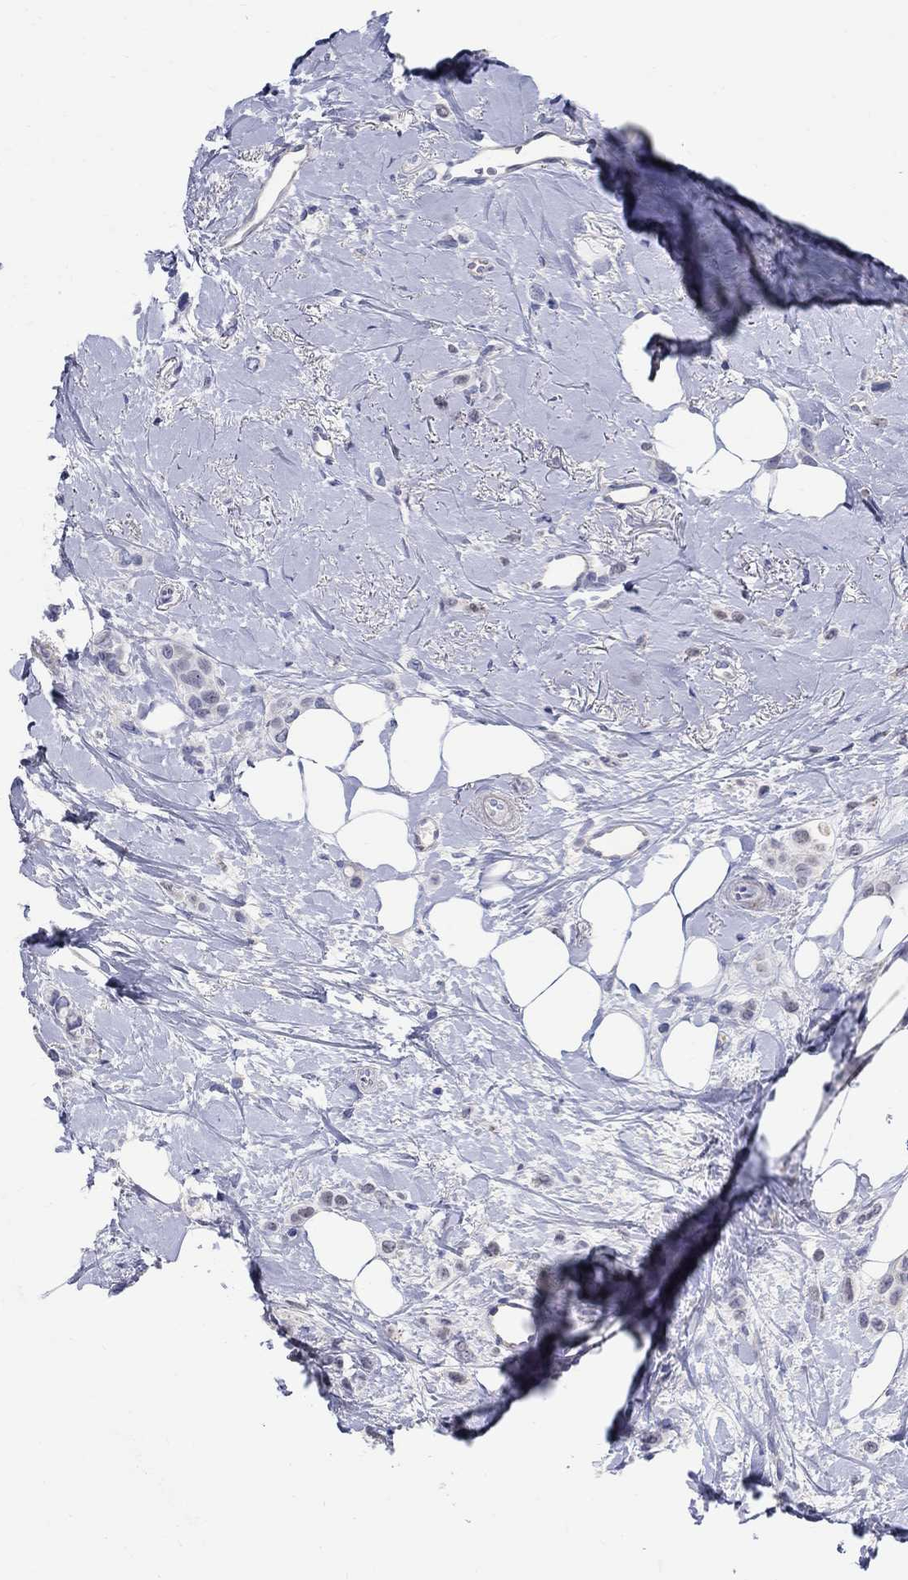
{"staining": {"intensity": "negative", "quantity": "none", "location": "none"}, "tissue": "breast cancer", "cell_type": "Tumor cells", "image_type": "cancer", "snomed": [{"axis": "morphology", "description": "Lobular carcinoma"}, {"axis": "topography", "description": "Breast"}], "caption": "The IHC micrograph has no significant staining in tumor cells of breast lobular carcinoma tissue.", "gene": "SOX2", "patient": {"sex": "female", "age": 66}}